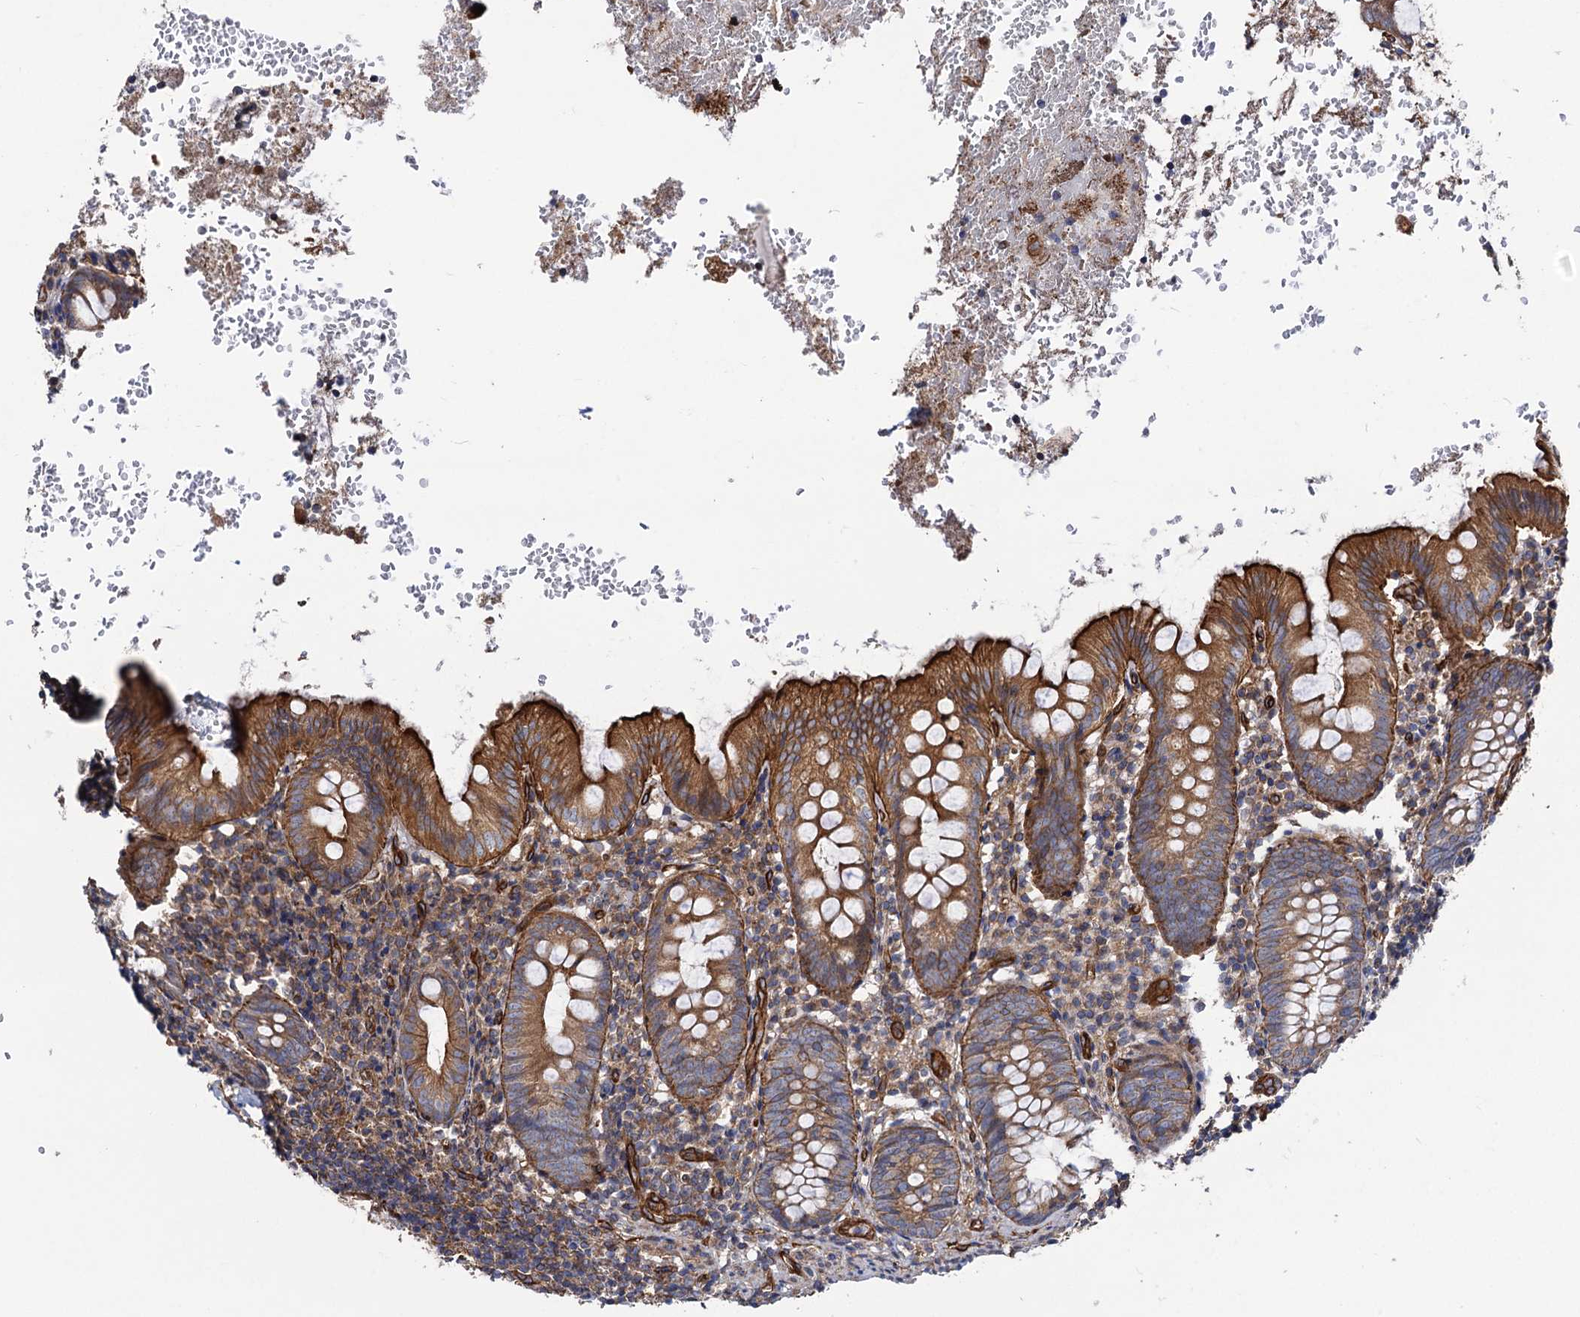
{"staining": {"intensity": "moderate", "quantity": ">75%", "location": "cytoplasmic/membranous"}, "tissue": "appendix", "cell_type": "Glandular cells", "image_type": "normal", "snomed": [{"axis": "morphology", "description": "Normal tissue, NOS"}, {"axis": "topography", "description": "Appendix"}], "caption": "IHC (DAB (3,3'-diaminobenzidine)) staining of unremarkable appendix displays moderate cytoplasmic/membranous protein expression in approximately >75% of glandular cells. IHC stains the protein of interest in brown and the nuclei are stained blue.", "gene": "CIP2A", "patient": {"sex": "male", "age": 8}}